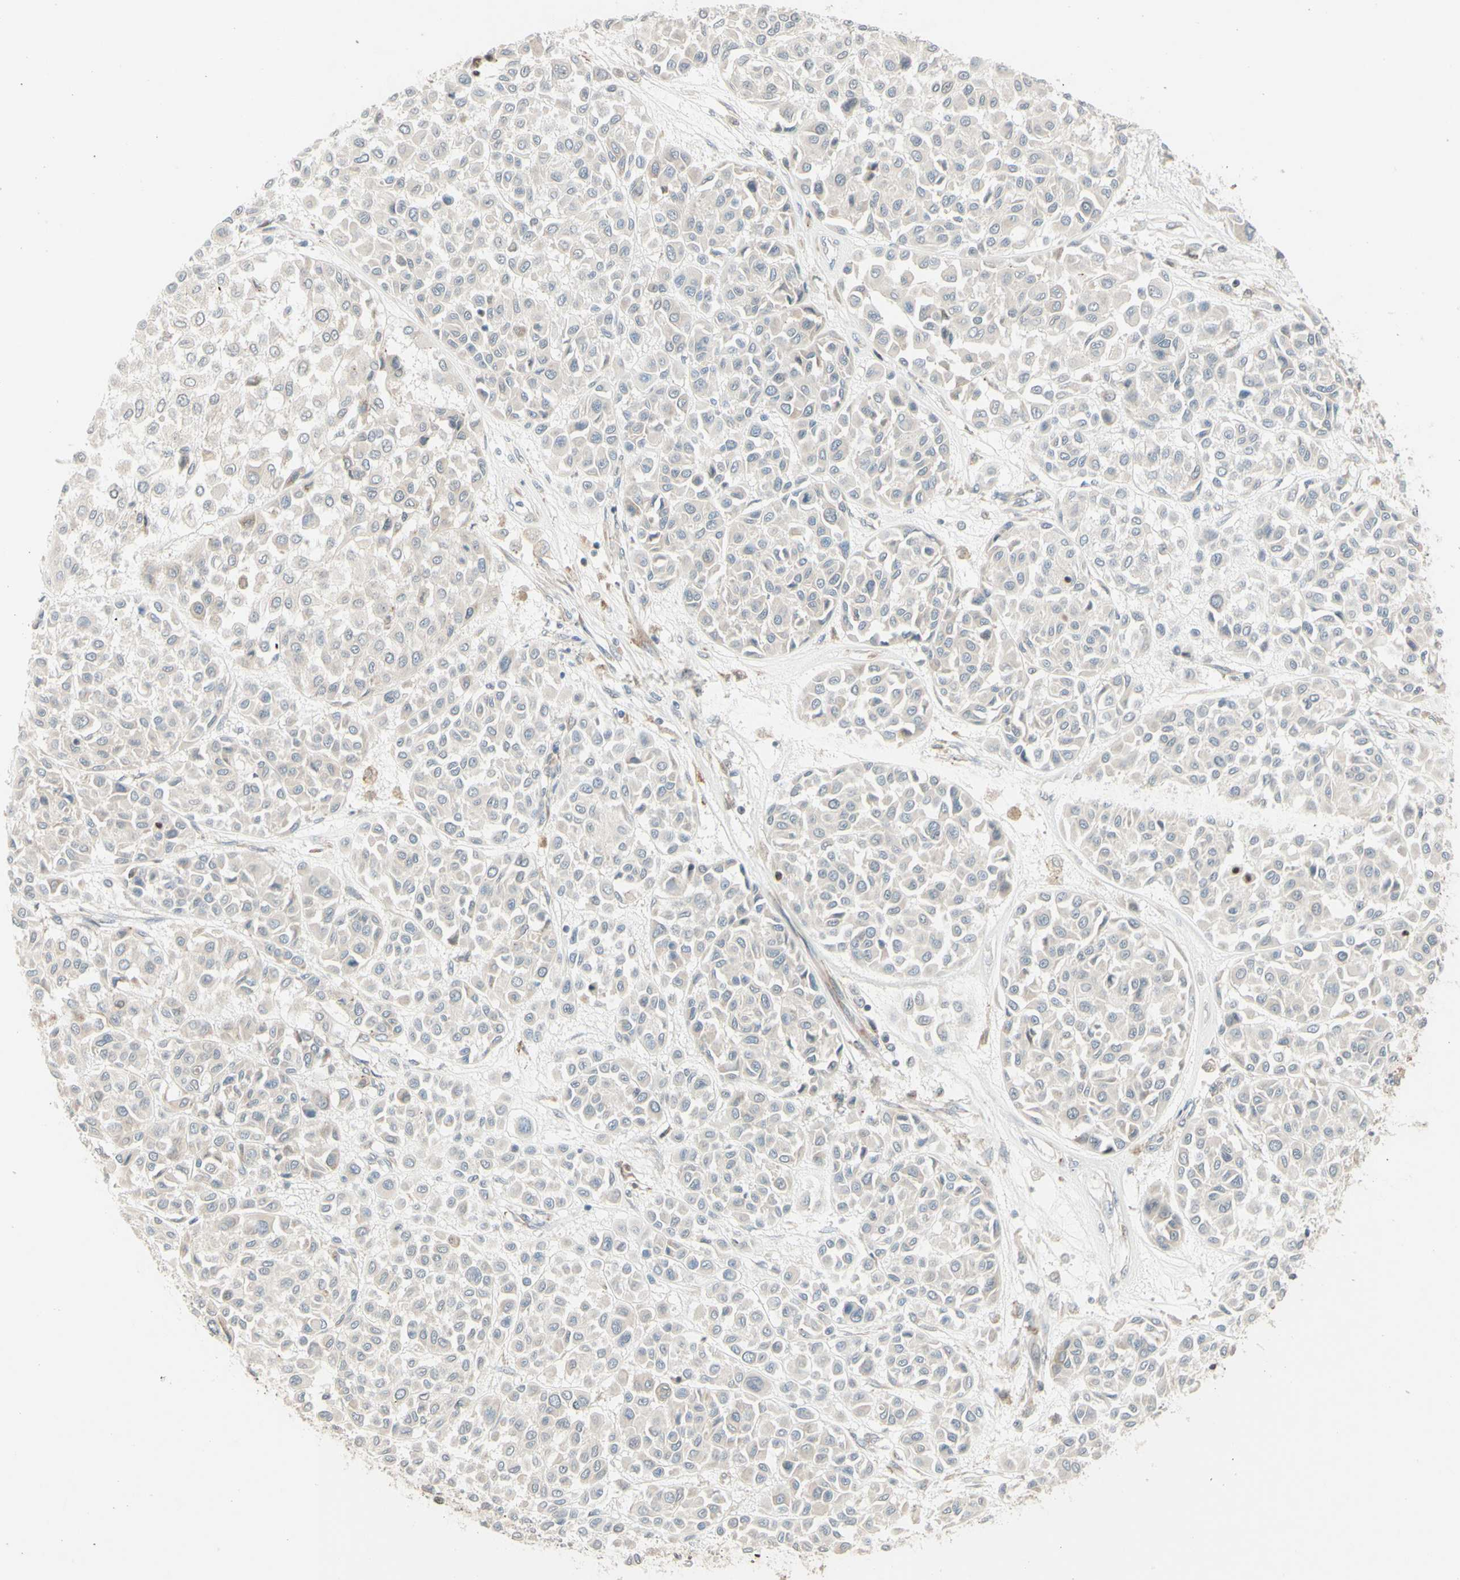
{"staining": {"intensity": "negative", "quantity": "none", "location": "none"}, "tissue": "melanoma", "cell_type": "Tumor cells", "image_type": "cancer", "snomed": [{"axis": "morphology", "description": "Malignant melanoma, Metastatic site"}, {"axis": "topography", "description": "Soft tissue"}], "caption": "This is an immunohistochemistry (IHC) image of malignant melanoma (metastatic site). There is no expression in tumor cells.", "gene": "ZW10", "patient": {"sex": "male", "age": 41}}